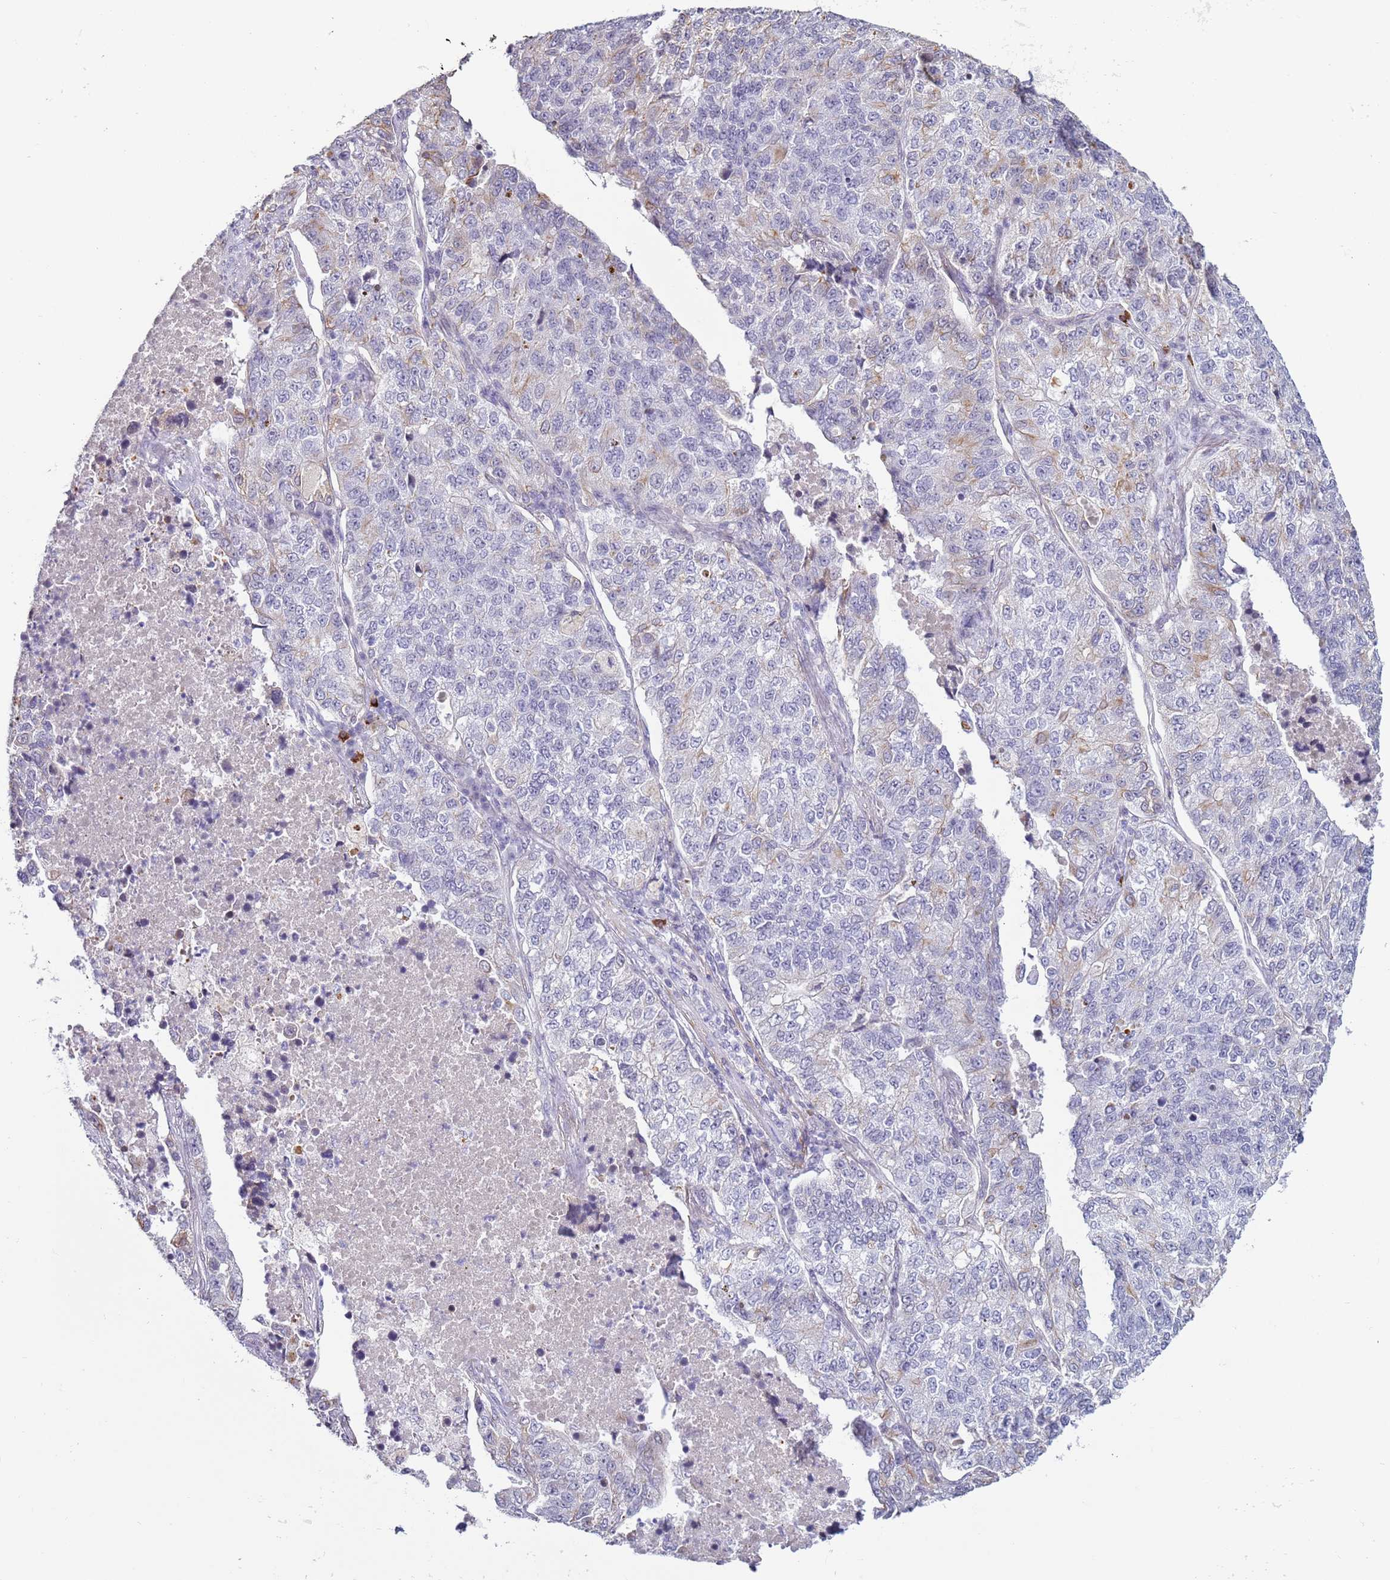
{"staining": {"intensity": "negative", "quantity": "none", "location": "none"}, "tissue": "lung cancer", "cell_type": "Tumor cells", "image_type": "cancer", "snomed": [{"axis": "morphology", "description": "Adenocarcinoma, NOS"}, {"axis": "topography", "description": "Lung"}], "caption": "This is an immunohistochemistry photomicrograph of human lung cancer. There is no expression in tumor cells.", "gene": "NPAP1", "patient": {"sex": "male", "age": 49}}